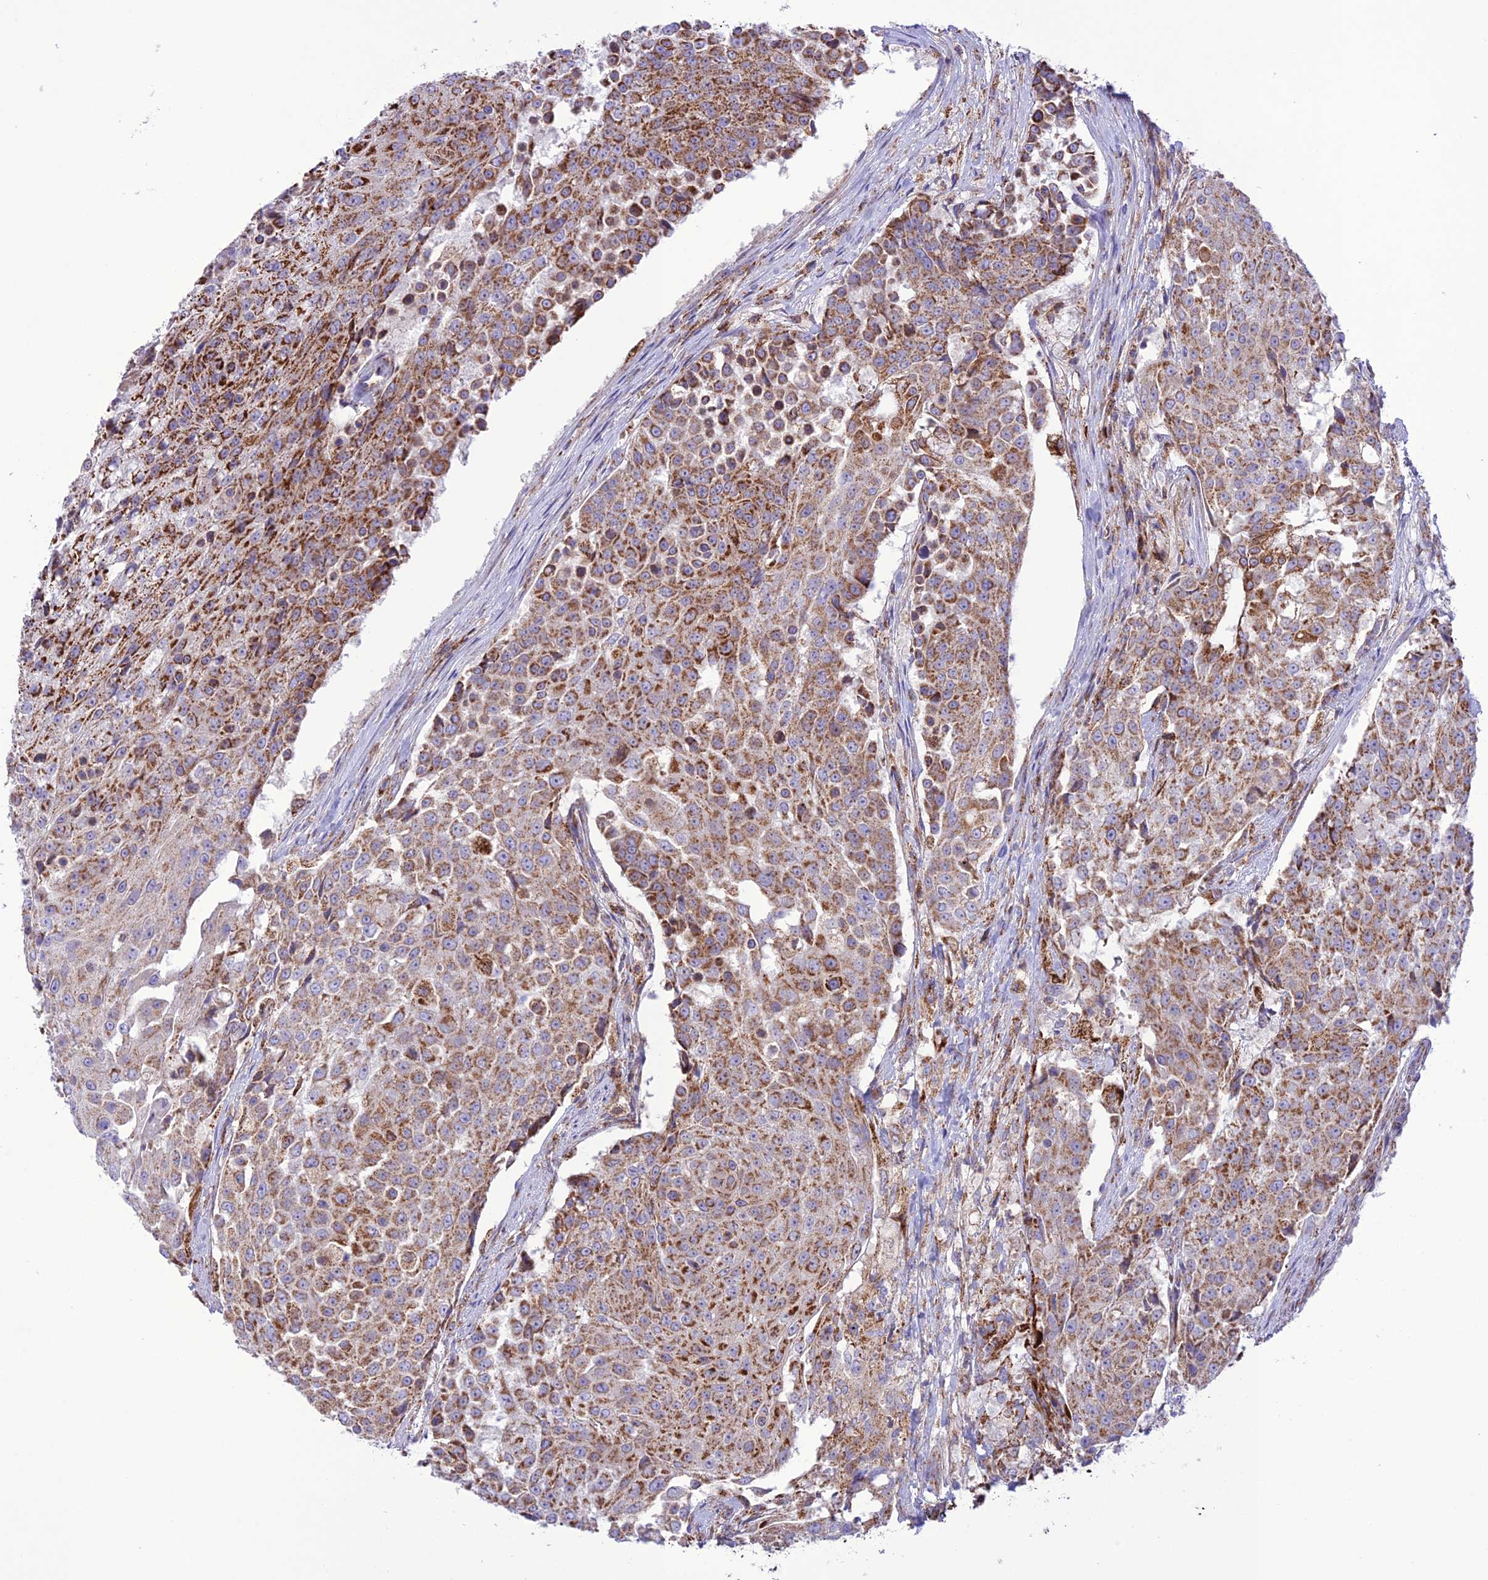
{"staining": {"intensity": "moderate", "quantity": ">75%", "location": "cytoplasmic/membranous"}, "tissue": "urothelial cancer", "cell_type": "Tumor cells", "image_type": "cancer", "snomed": [{"axis": "morphology", "description": "Urothelial carcinoma, High grade"}, {"axis": "topography", "description": "Urinary bladder"}], "caption": "Tumor cells show medium levels of moderate cytoplasmic/membranous staining in approximately >75% of cells in human urothelial cancer.", "gene": "UAP1L1", "patient": {"sex": "female", "age": 63}}